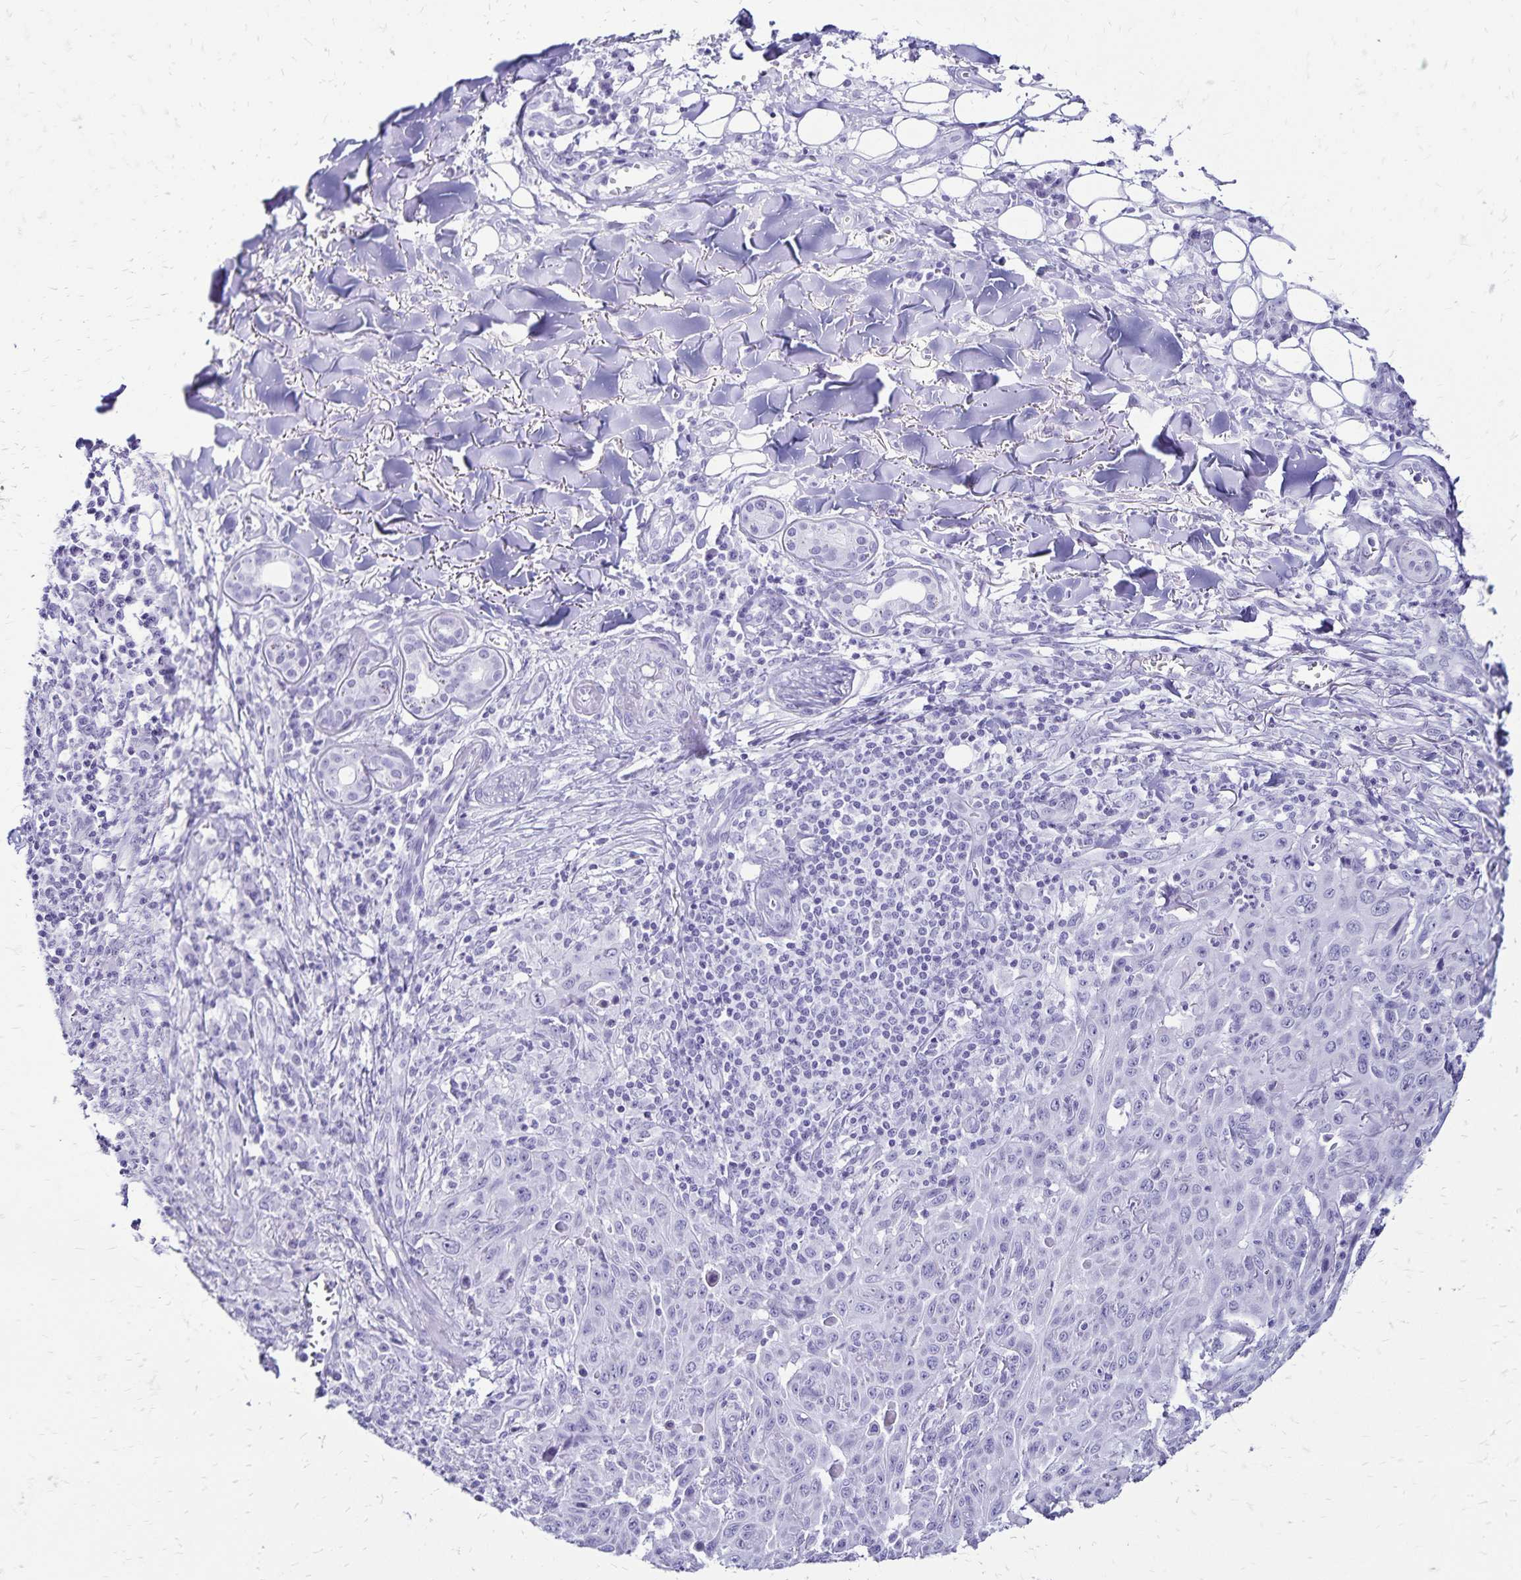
{"staining": {"intensity": "negative", "quantity": "none", "location": "none"}, "tissue": "skin cancer", "cell_type": "Tumor cells", "image_type": "cancer", "snomed": [{"axis": "morphology", "description": "Squamous cell carcinoma, NOS"}, {"axis": "topography", "description": "Skin"}], "caption": "A photomicrograph of skin cancer (squamous cell carcinoma) stained for a protein exhibits no brown staining in tumor cells. (DAB immunohistochemistry, high magnification).", "gene": "LIN28B", "patient": {"sex": "male", "age": 75}}